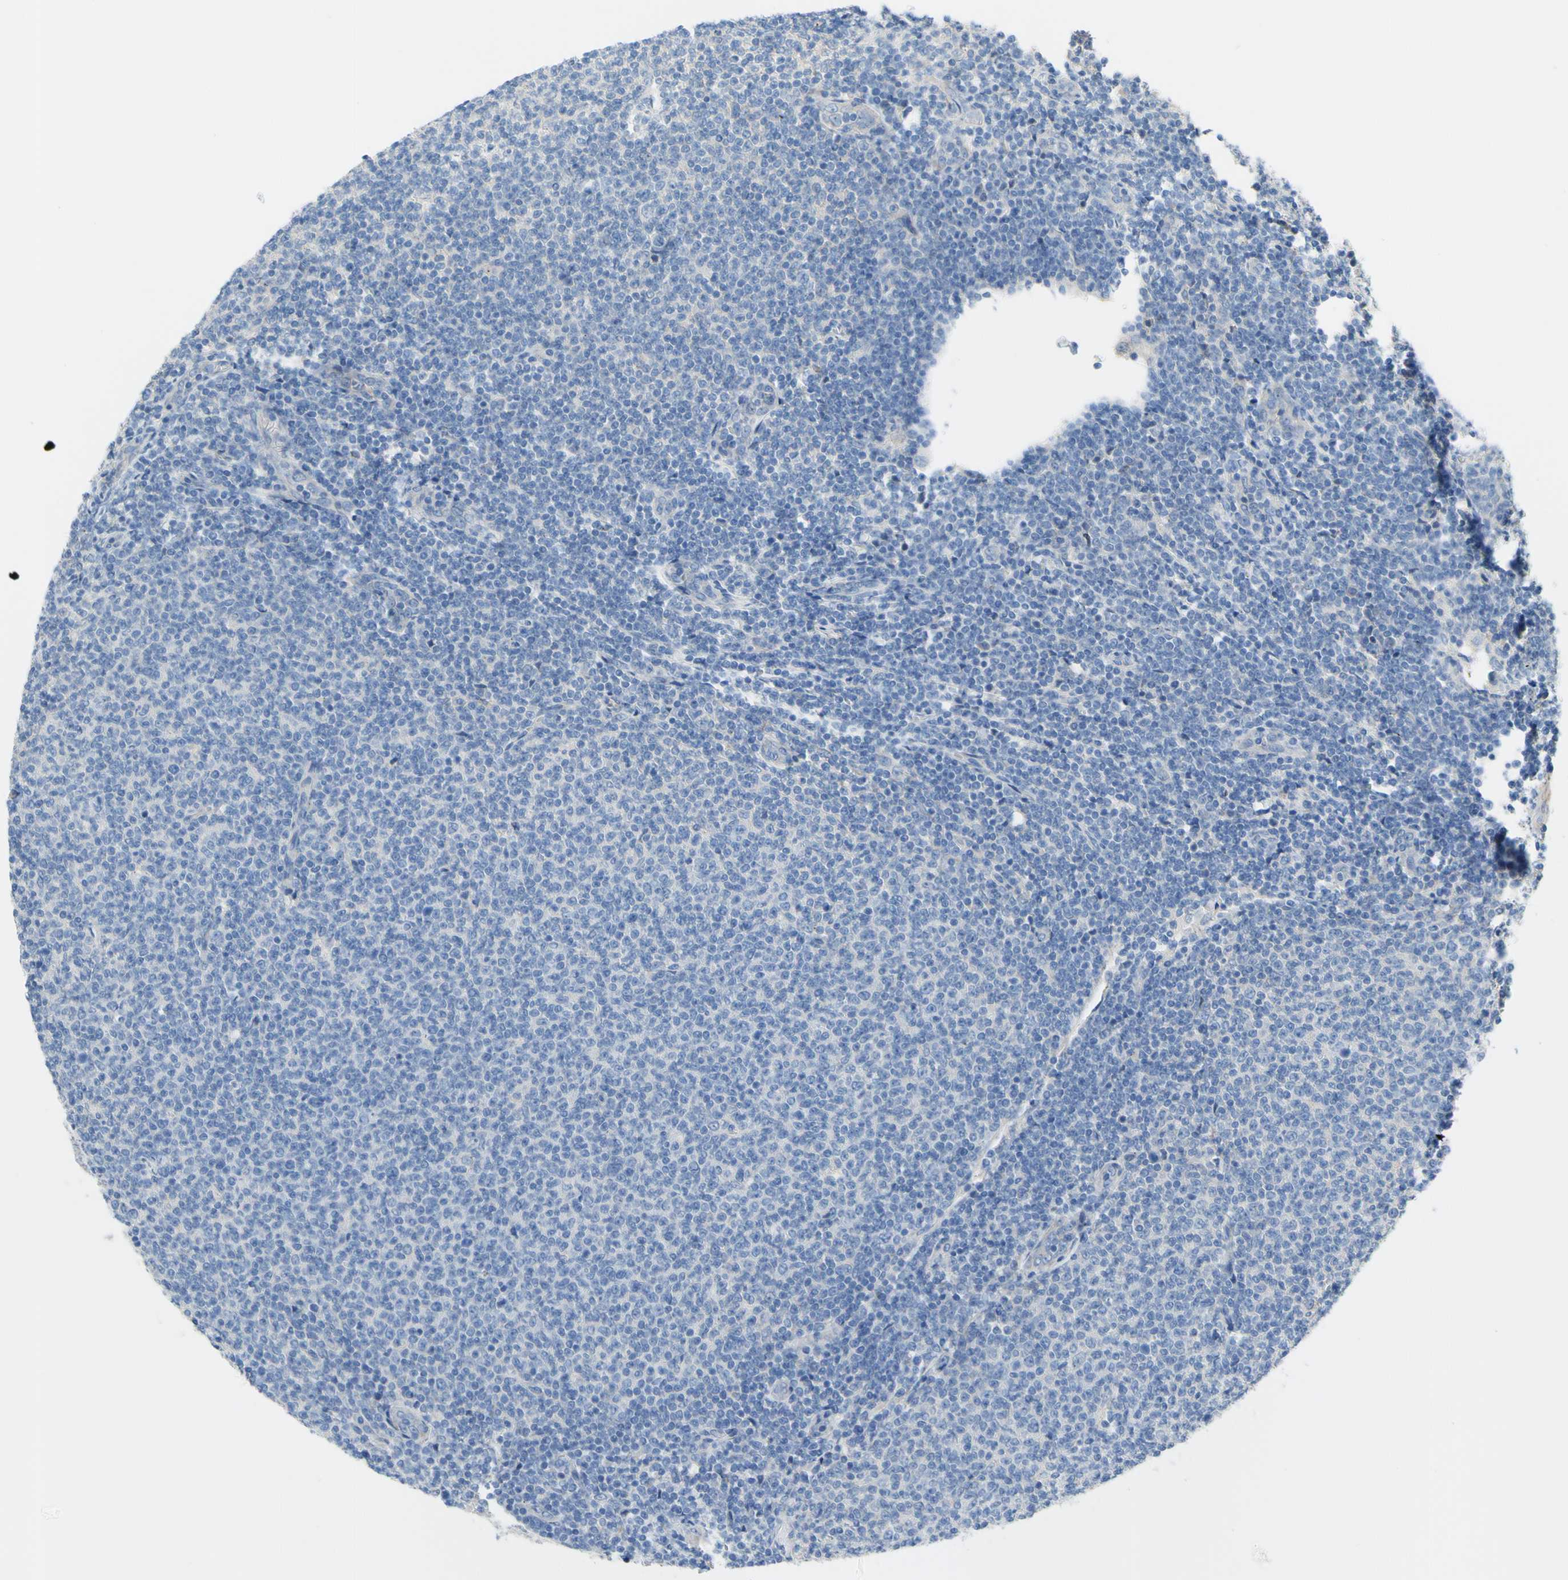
{"staining": {"intensity": "negative", "quantity": "none", "location": "none"}, "tissue": "lymphoma", "cell_type": "Tumor cells", "image_type": "cancer", "snomed": [{"axis": "morphology", "description": "Malignant lymphoma, non-Hodgkin's type, Low grade"}, {"axis": "topography", "description": "Lymph node"}], "caption": "High magnification brightfield microscopy of lymphoma stained with DAB (brown) and counterstained with hematoxylin (blue): tumor cells show no significant staining.", "gene": "TMEM59L", "patient": {"sex": "male", "age": 66}}